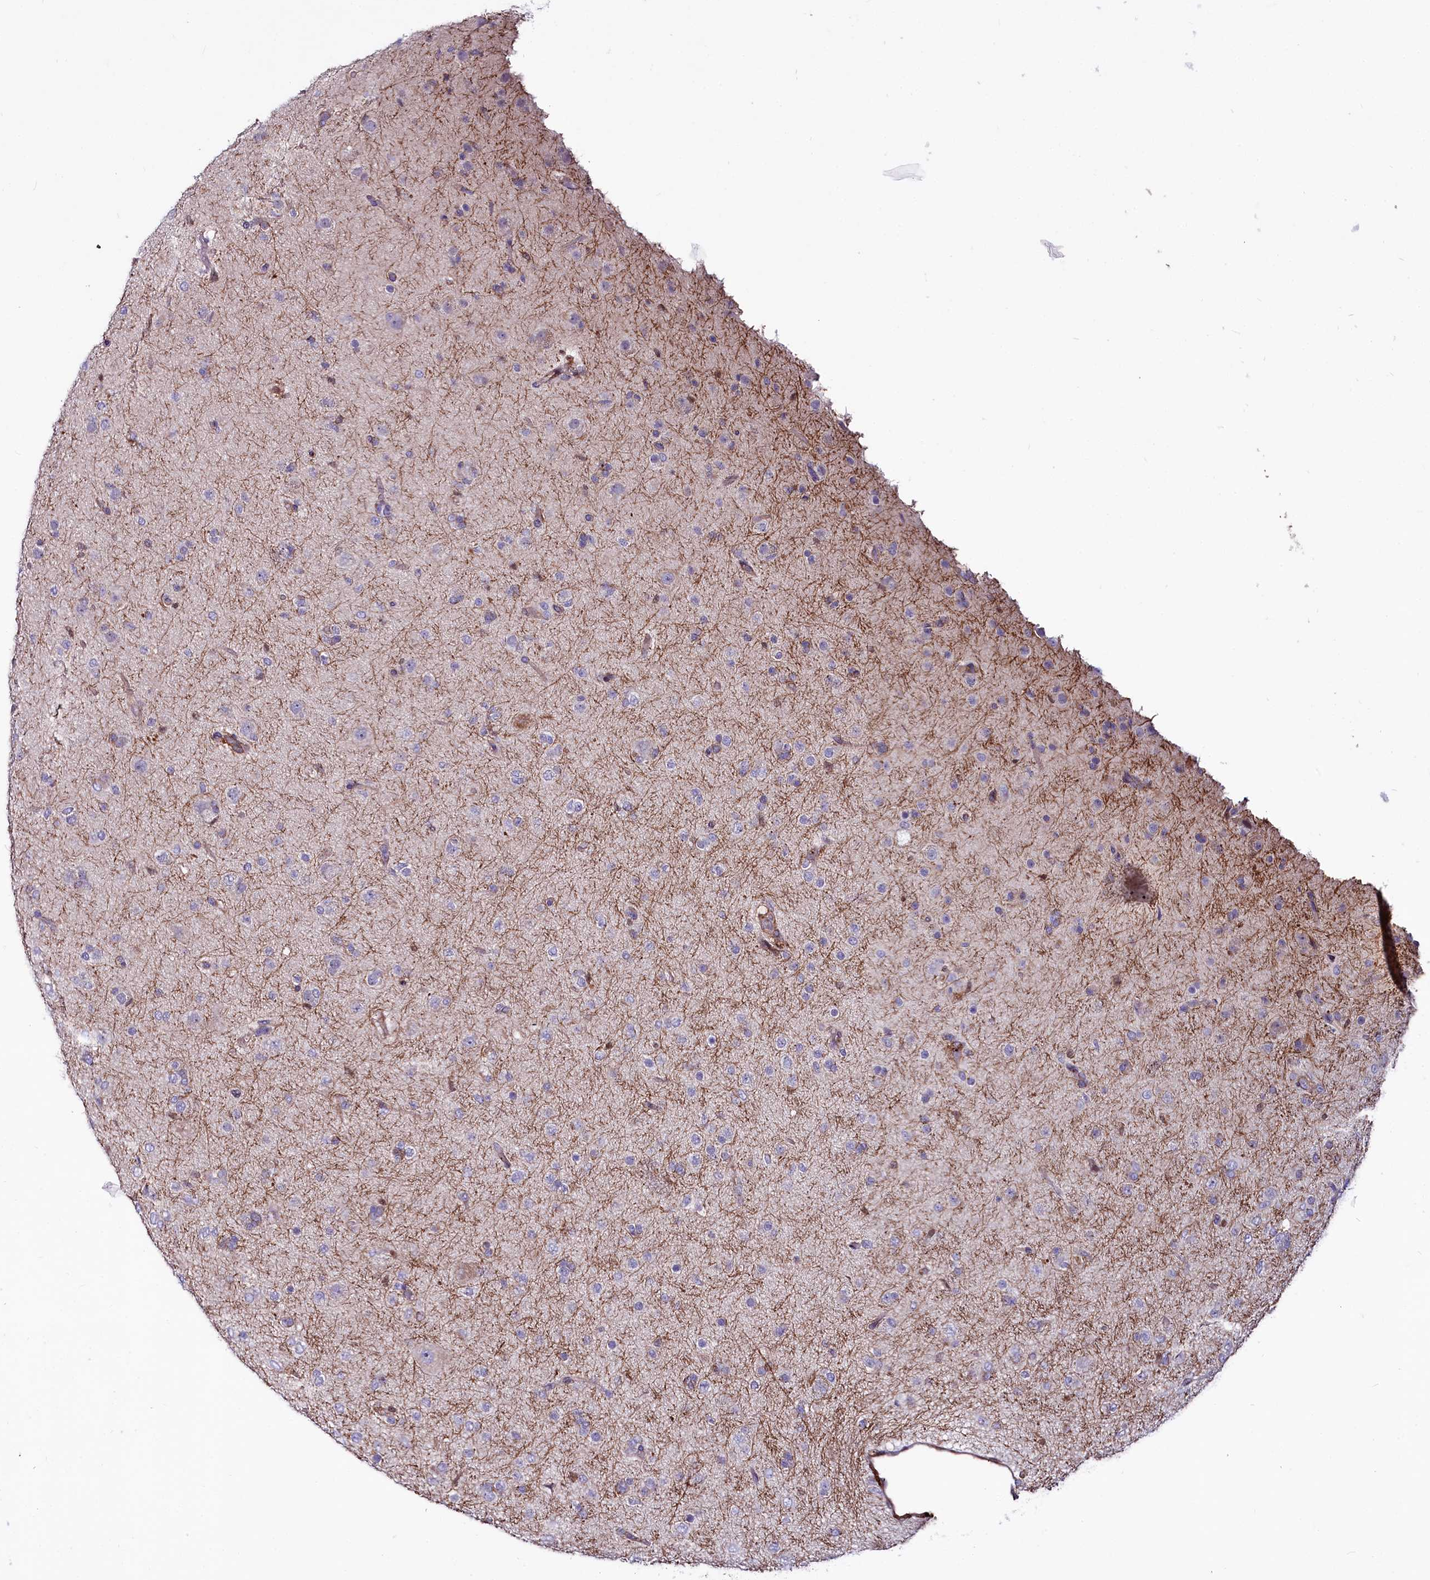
{"staining": {"intensity": "negative", "quantity": "none", "location": "none"}, "tissue": "glioma", "cell_type": "Tumor cells", "image_type": "cancer", "snomed": [{"axis": "morphology", "description": "Glioma, malignant, Low grade"}, {"axis": "topography", "description": "Brain"}], "caption": "This is a micrograph of immunohistochemistry (IHC) staining of glioma, which shows no staining in tumor cells.", "gene": "FCHSD2", "patient": {"sex": "male", "age": 65}}